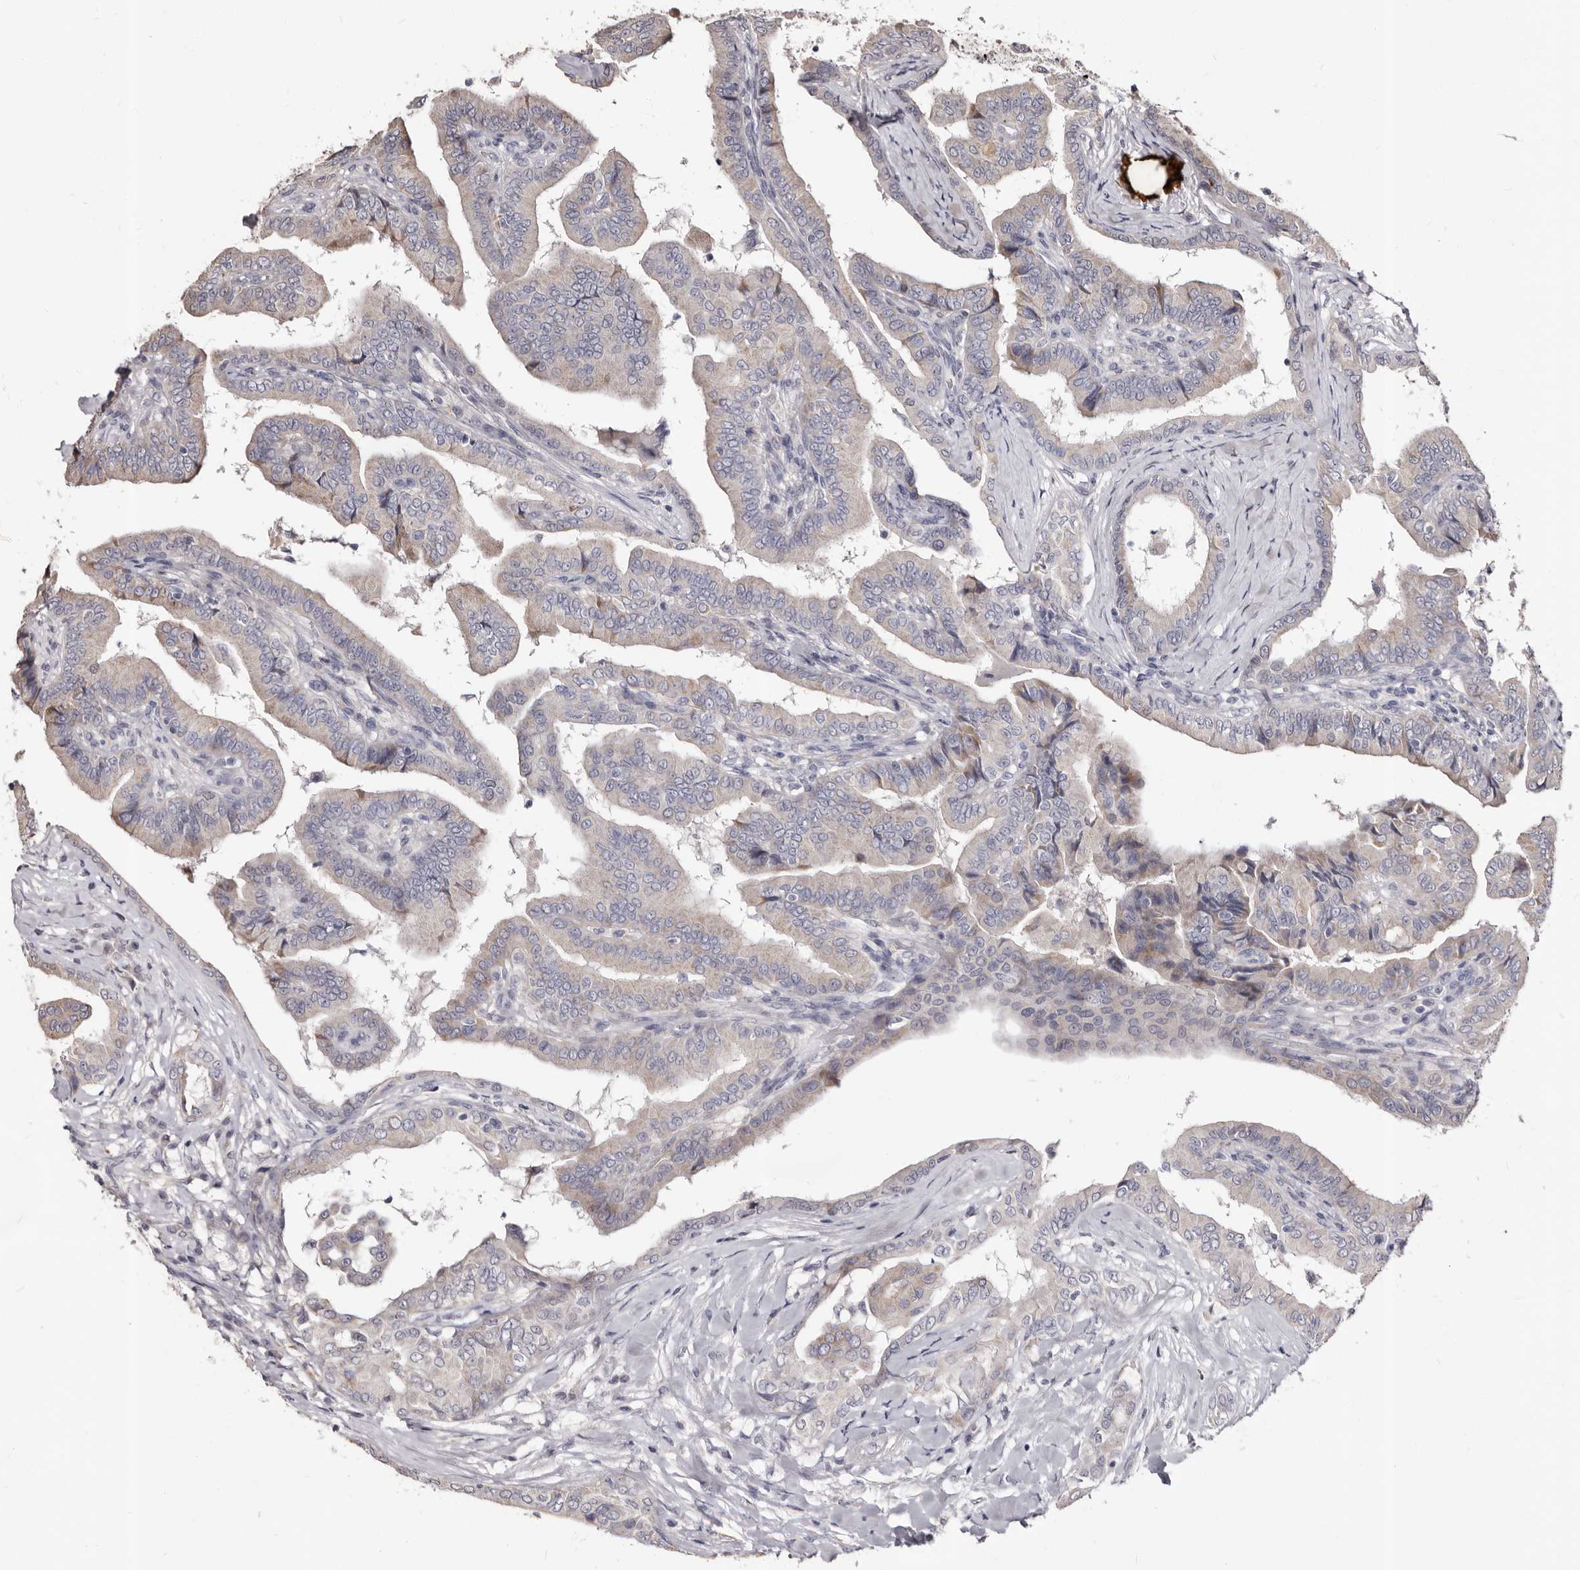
{"staining": {"intensity": "negative", "quantity": "none", "location": "none"}, "tissue": "thyroid cancer", "cell_type": "Tumor cells", "image_type": "cancer", "snomed": [{"axis": "morphology", "description": "Papillary adenocarcinoma, NOS"}, {"axis": "topography", "description": "Thyroid gland"}], "caption": "High power microscopy image of an IHC photomicrograph of thyroid cancer, revealing no significant expression in tumor cells.", "gene": "PTAFR", "patient": {"sex": "male", "age": 33}}